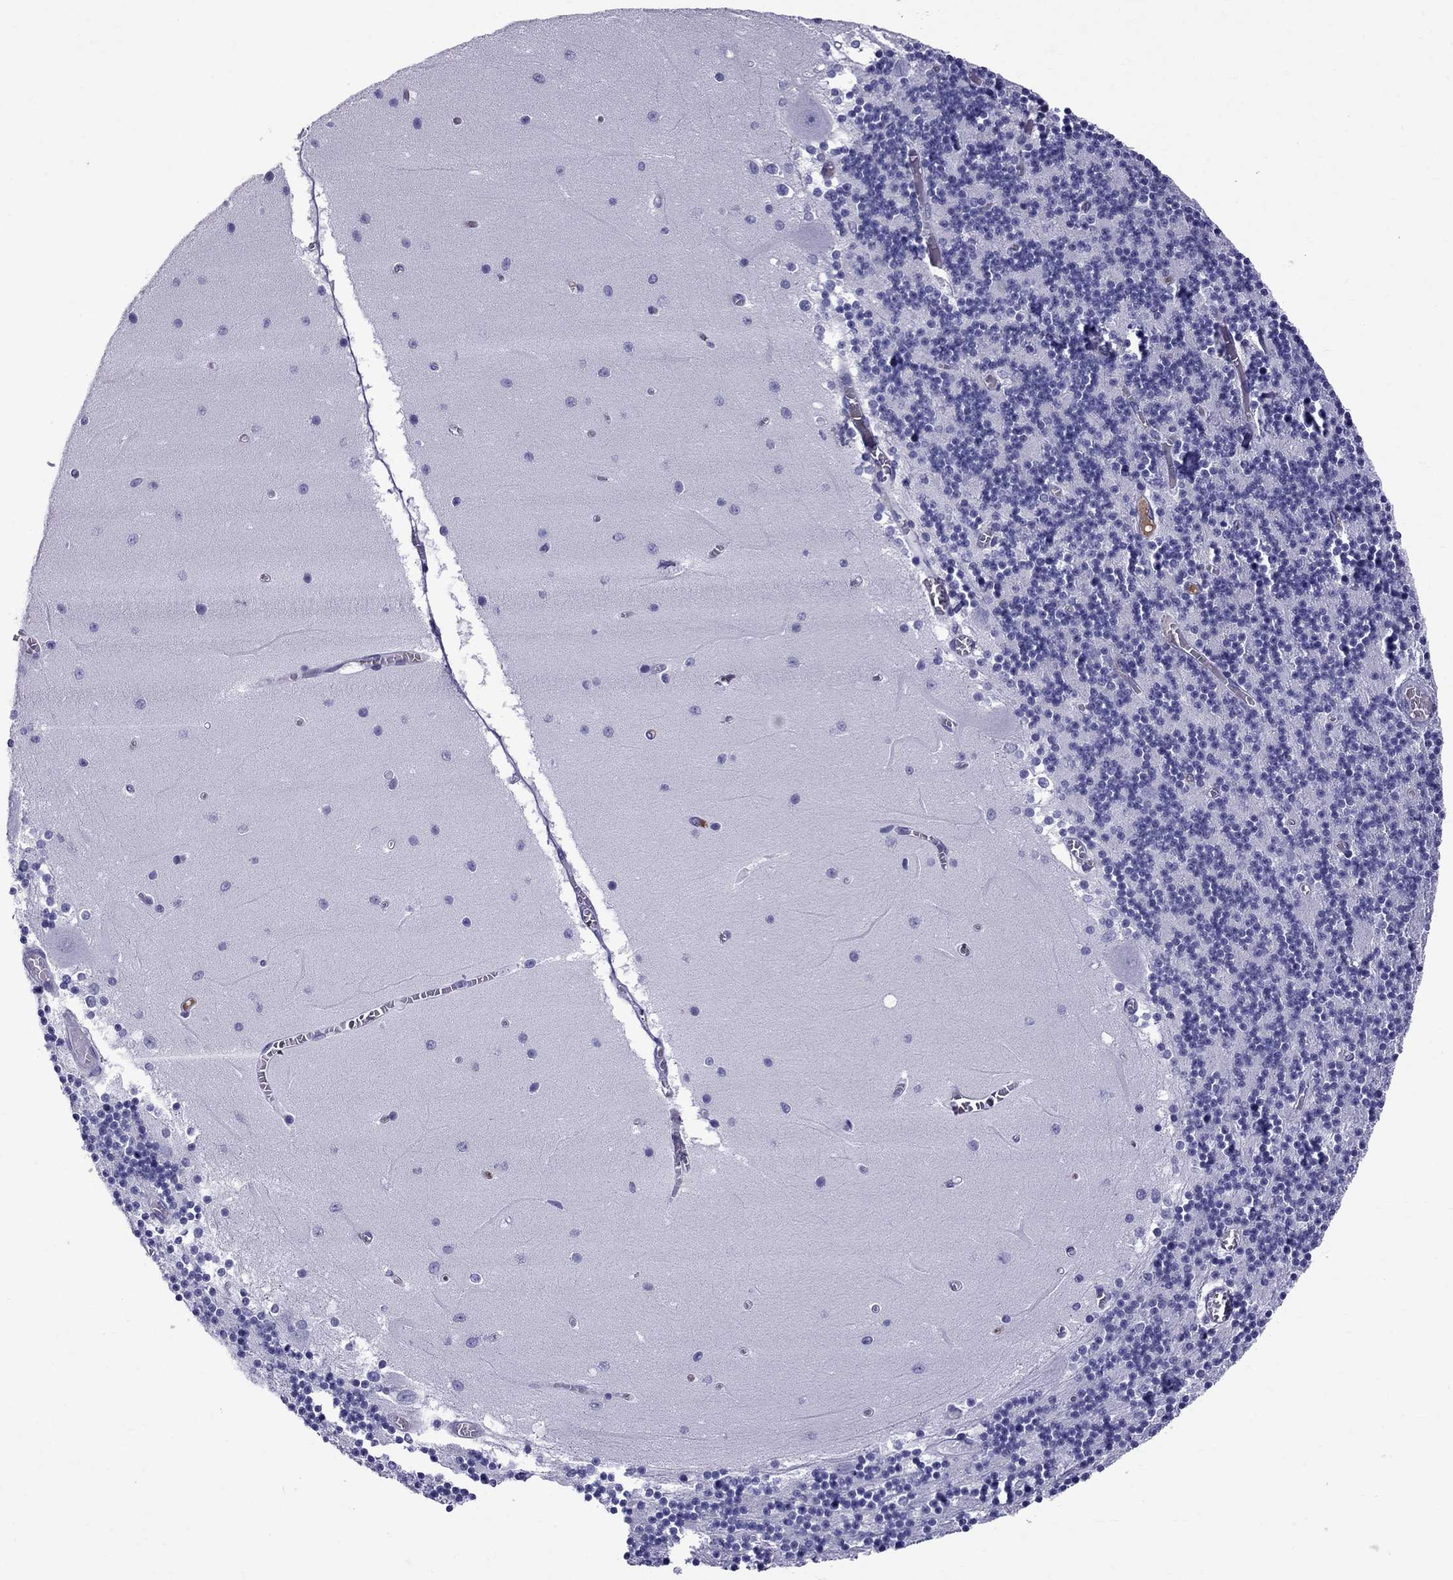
{"staining": {"intensity": "negative", "quantity": "none", "location": "none"}, "tissue": "cerebellum", "cell_type": "Cells in granular layer", "image_type": "normal", "snomed": [{"axis": "morphology", "description": "Normal tissue, NOS"}, {"axis": "topography", "description": "Cerebellum"}], "caption": "A photomicrograph of cerebellum stained for a protein demonstrates no brown staining in cells in granular layer.", "gene": "SCART1", "patient": {"sex": "female", "age": 28}}